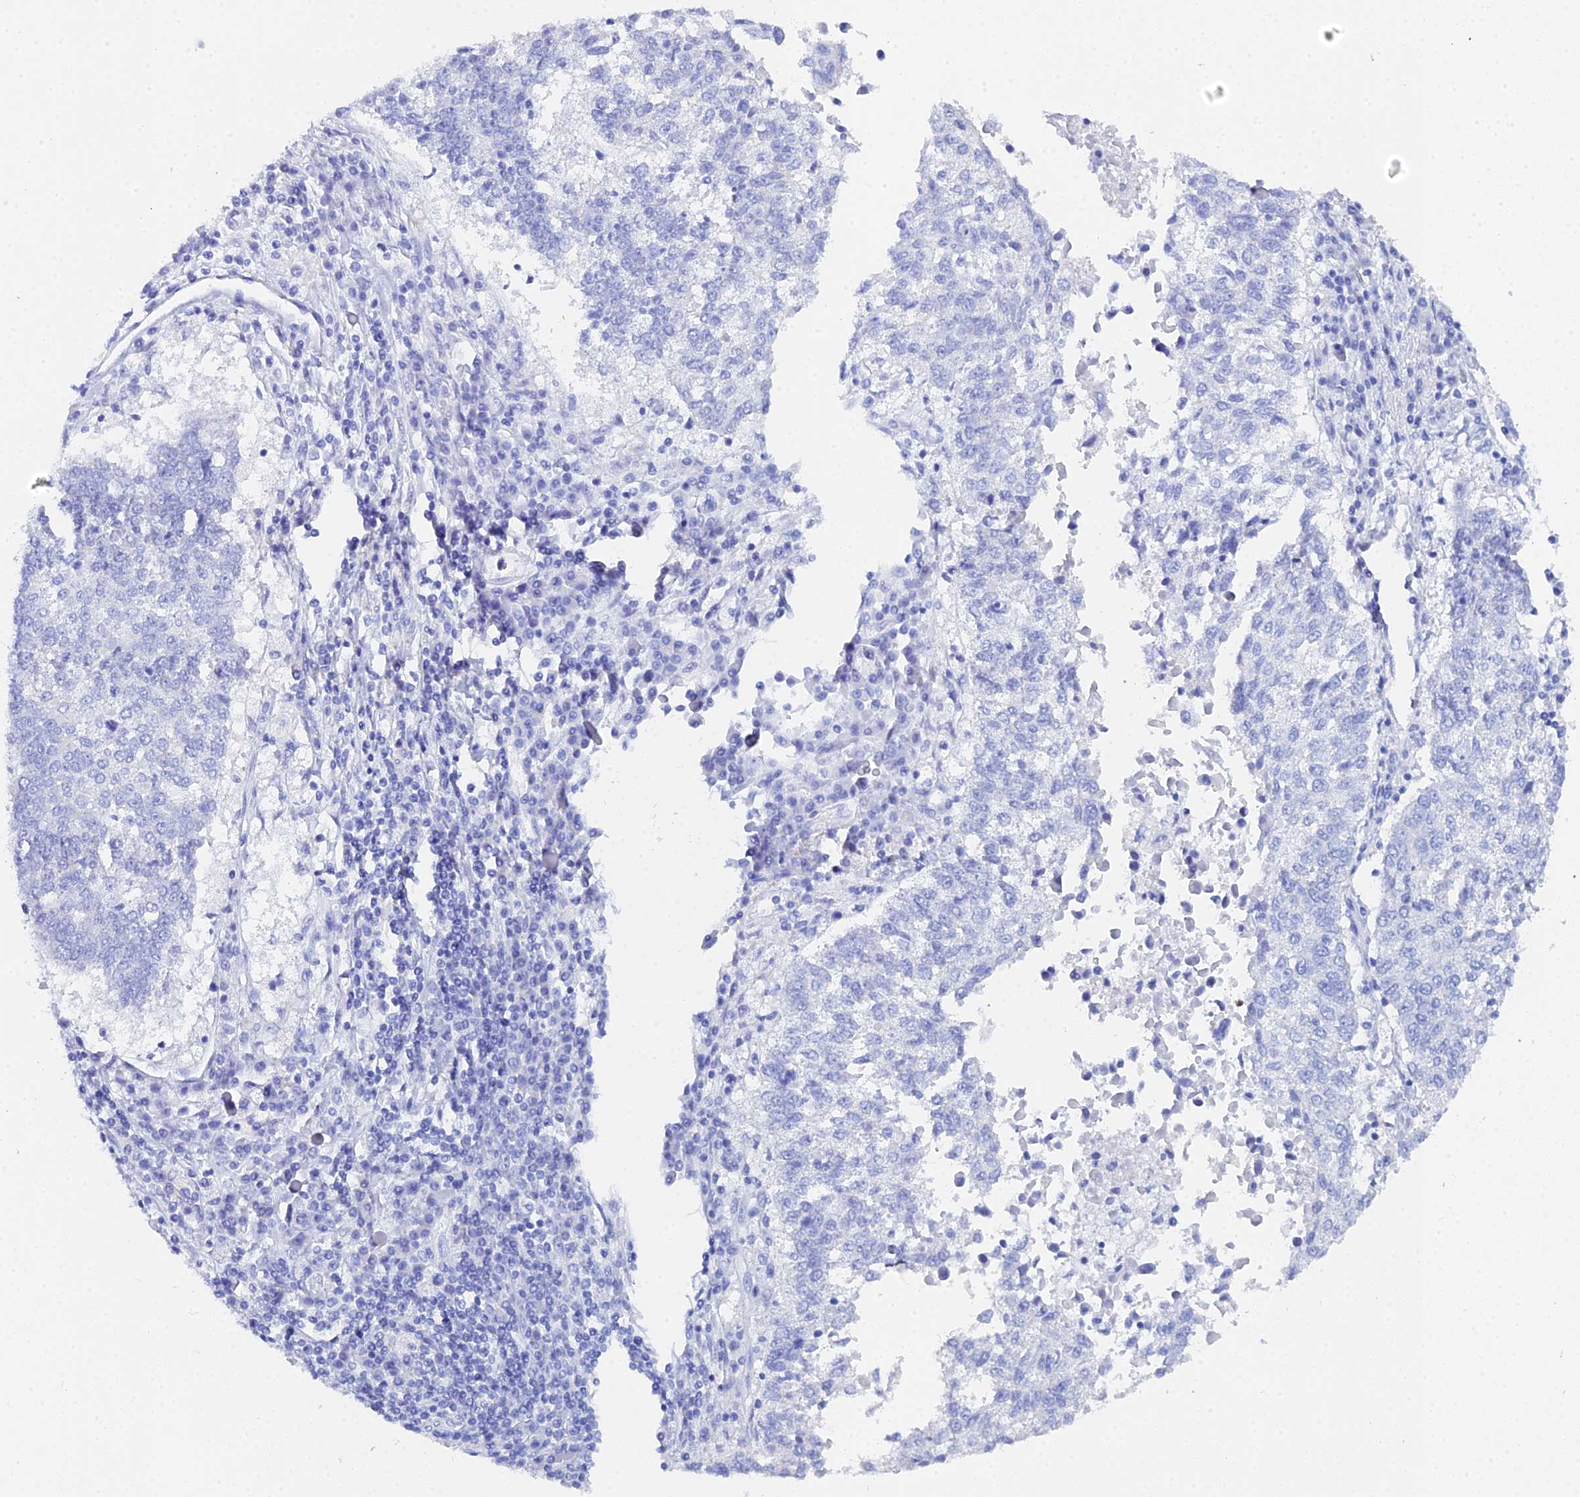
{"staining": {"intensity": "negative", "quantity": "none", "location": "none"}, "tissue": "lung cancer", "cell_type": "Tumor cells", "image_type": "cancer", "snomed": [{"axis": "morphology", "description": "Squamous cell carcinoma, NOS"}, {"axis": "topography", "description": "Lung"}], "caption": "This is a photomicrograph of IHC staining of lung cancer (squamous cell carcinoma), which shows no expression in tumor cells.", "gene": "CELA3A", "patient": {"sex": "male", "age": 73}}